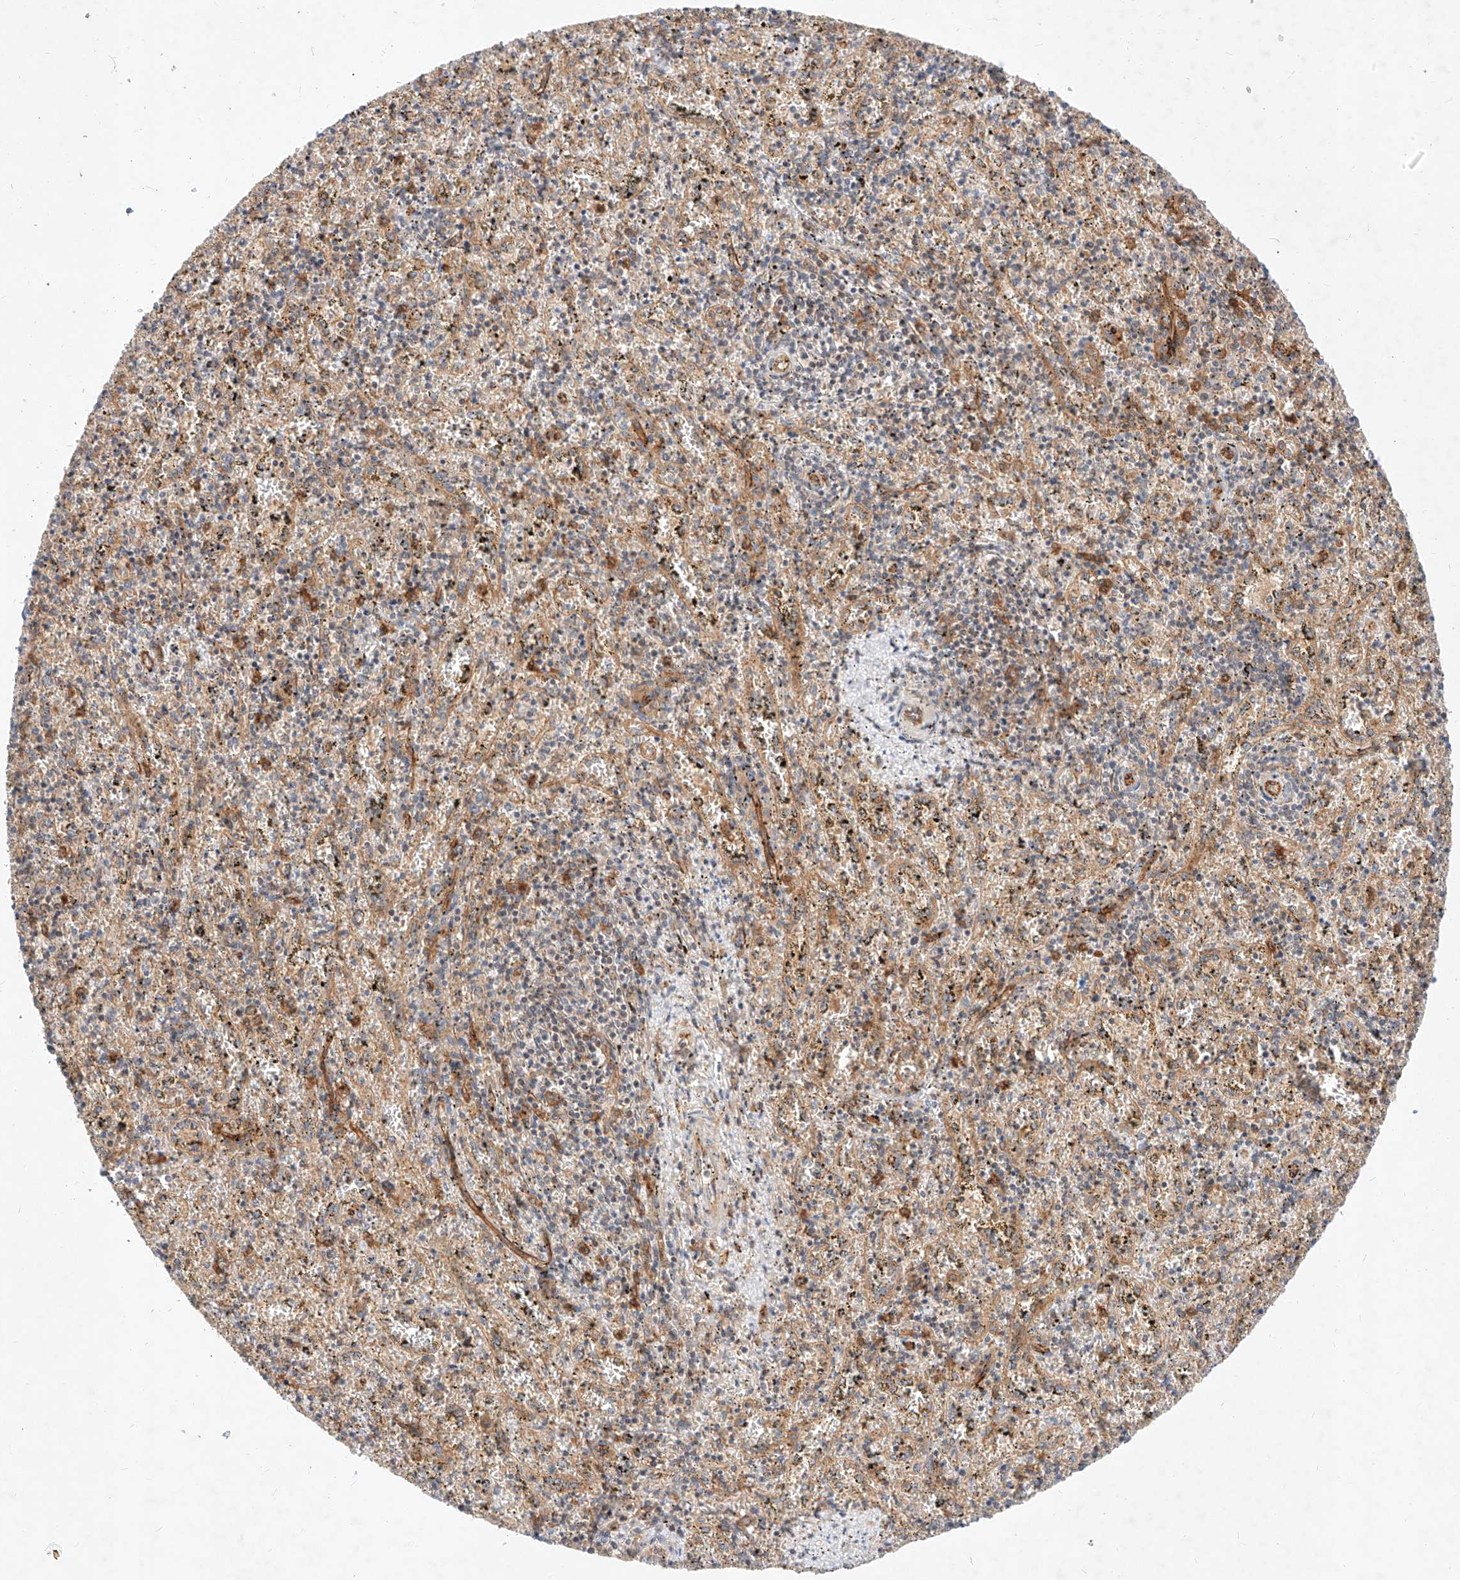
{"staining": {"intensity": "moderate", "quantity": "25%-75%", "location": "cytoplasmic/membranous"}, "tissue": "spleen", "cell_type": "Cells in red pulp", "image_type": "normal", "snomed": [{"axis": "morphology", "description": "Normal tissue, NOS"}, {"axis": "topography", "description": "Spleen"}], "caption": "DAB (3,3'-diaminobenzidine) immunohistochemical staining of unremarkable spleen displays moderate cytoplasmic/membranous protein staining in approximately 25%-75% of cells in red pulp. The protein of interest is shown in brown color, while the nuclei are stained blue.", "gene": "NFAM1", "patient": {"sex": "male", "age": 11}}